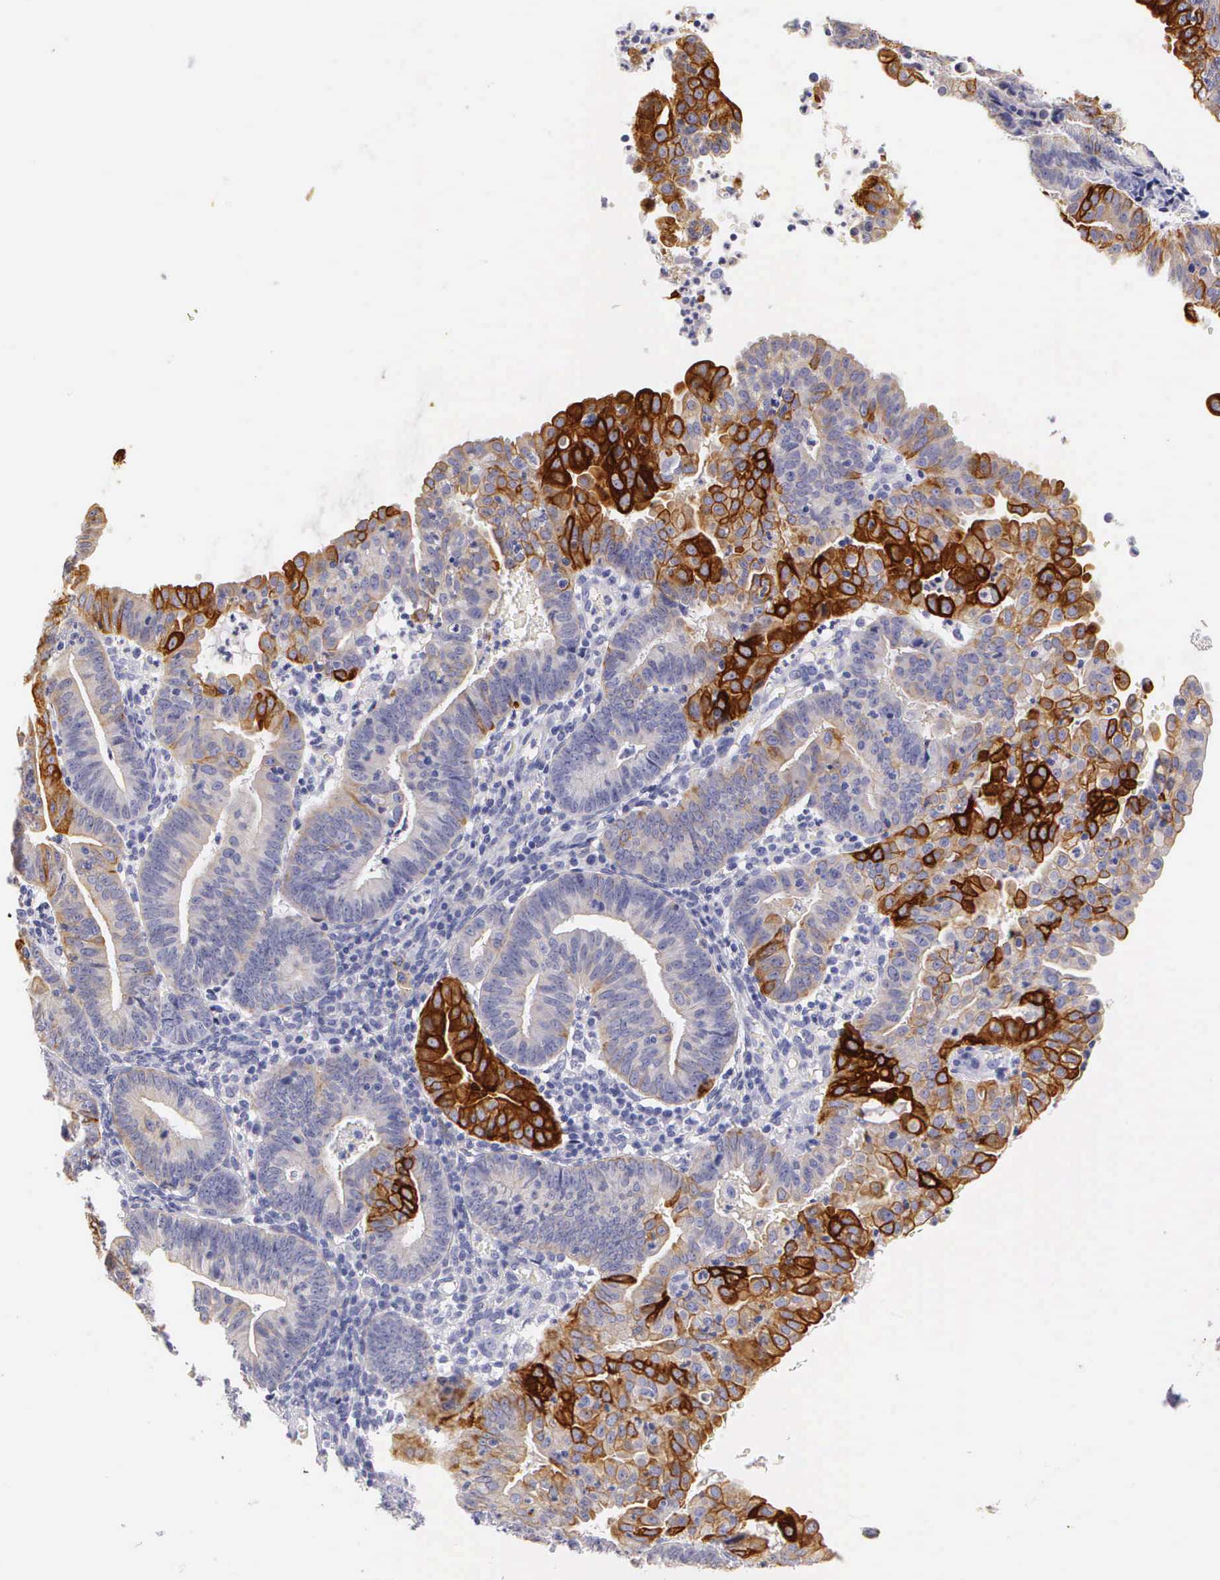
{"staining": {"intensity": "strong", "quantity": ">75%", "location": "cytoplasmic/membranous"}, "tissue": "endometrial cancer", "cell_type": "Tumor cells", "image_type": "cancer", "snomed": [{"axis": "morphology", "description": "Adenocarcinoma, NOS"}, {"axis": "topography", "description": "Endometrium"}], "caption": "Protein expression analysis of human endometrial cancer reveals strong cytoplasmic/membranous expression in about >75% of tumor cells. (DAB (3,3'-diaminobenzidine) IHC with brightfield microscopy, high magnification).", "gene": "KRT17", "patient": {"sex": "female", "age": 60}}